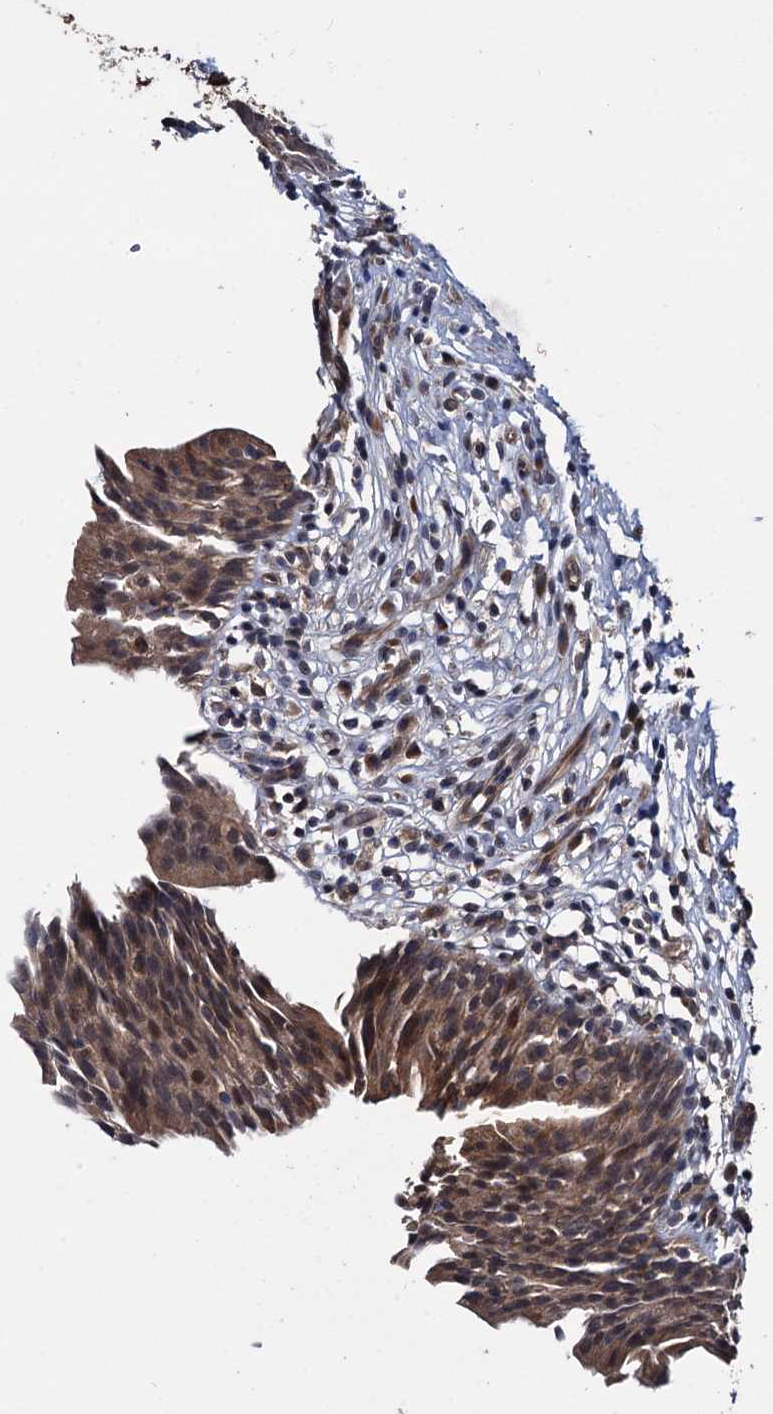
{"staining": {"intensity": "moderate", "quantity": ">75%", "location": "cytoplasmic/membranous"}, "tissue": "urinary bladder", "cell_type": "Urothelial cells", "image_type": "normal", "snomed": [{"axis": "morphology", "description": "Normal tissue, NOS"}, {"axis": "morphology", "description": "Inflammation, NOS"}, {"axis": "topography", "description": "Urinary bladder"}], "caption": "A histopathology image of human urinary bladder stained for a protein reveals moderate cytoplasmic/membranous brown staining in urothelial cells.", "gene": "ARHGAP42", "patient": {"sex": "male", "age": 63}}